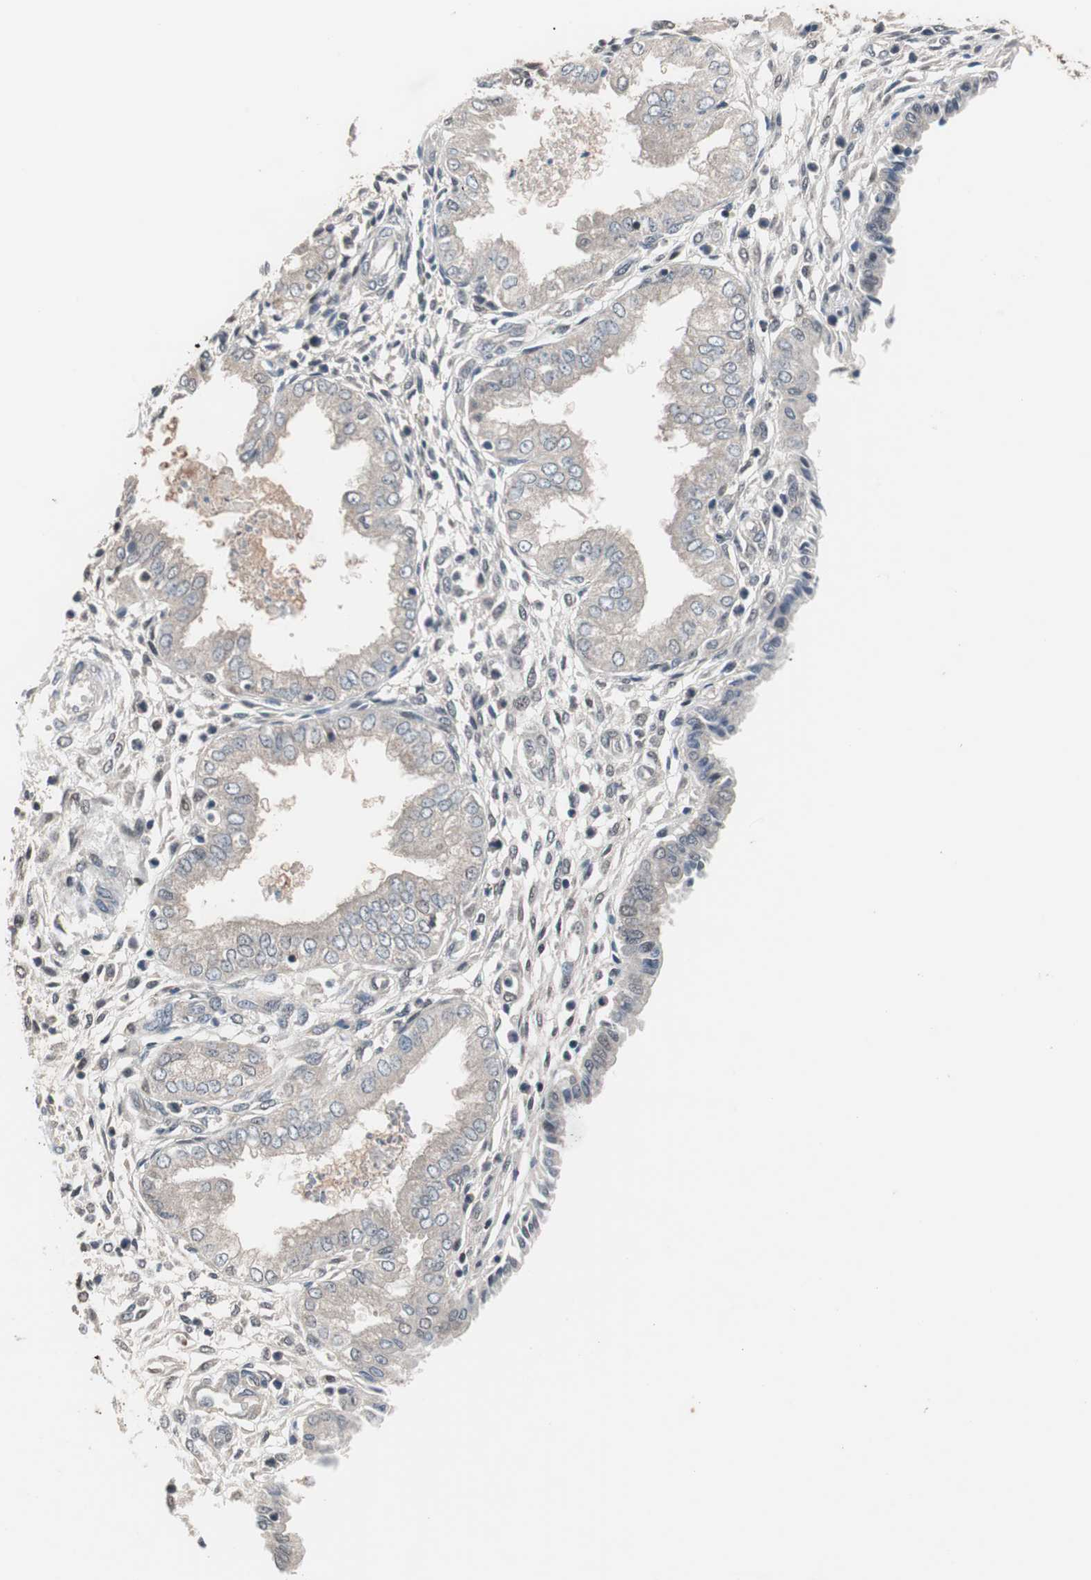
{"staining": {"intensity": "weak", "quantity": "25%-75%", "location": "cytoplasmic/membranous"}, "tissue": "endometrium", "cell_type": "Cells in endometrial stroma", "image_type": "normal", "snomed": [{"axis": "morphology", "description": "Normal tissue, NOS"}, {"axis": "topography", "description": "Endometrium"}], "caption": "Protein expression analysis of unremarkable endometrium exhibits weak cytoplasmic/membranous expression in about 25%-75% of cells in endometrial stroma. The staining is performed using DAB (3,3'-diaminobenzidine) brown chromogen to label protein expression. The nuclei are counter-stained blue using hematoxylin.", "gene": "IRS1", "patient": {"sex": "female", "age": 33}}